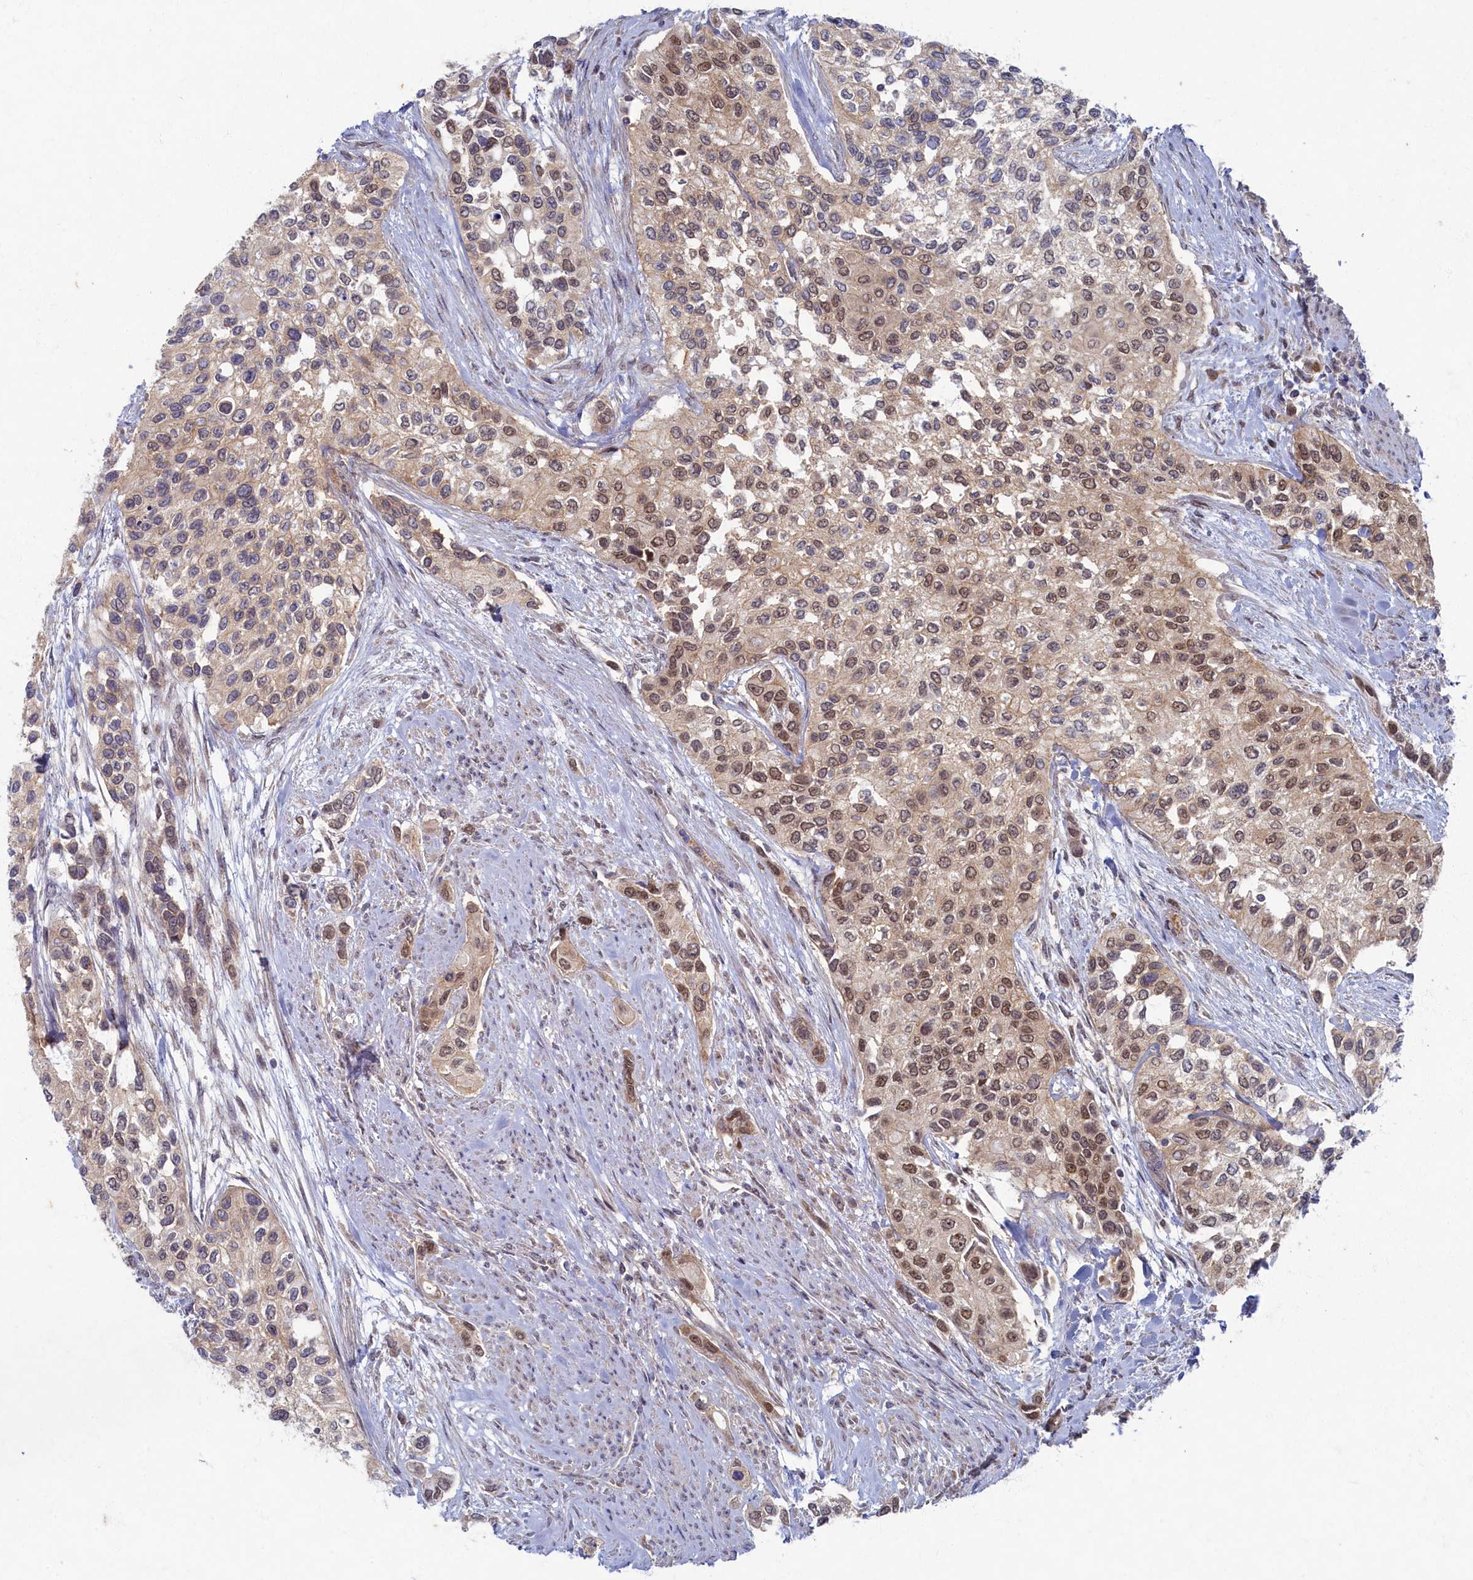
{"staining": {"intensity": "moderate", "quantity": "25%-75%", "location": "cytoplasmic/membranous,nuclear"}, "tissue": "urothelial cancer", "cell_type": "Tumor cells", "image_type": "cancer", "snomed": [{"axis": "morphology", "description": "Normal tissue, NOS"}, {"axis": "morphology", "description": "Urothelial carcinoma, High grade"}, {"axis": "topography", "description": "Vascular tissue"}, {"axis": "topography", "description": "Urinary bladder"}], "caption": "Immunohistochemical staining of urothelial carcinoma (high-grade) reveals medium levels of moderate cytoplasmic/membranous and nuclear protein staining in about 25%-75% of tumor cells.", "gene": "WDR59", "patient": {"sex": "female", "age": 56}}